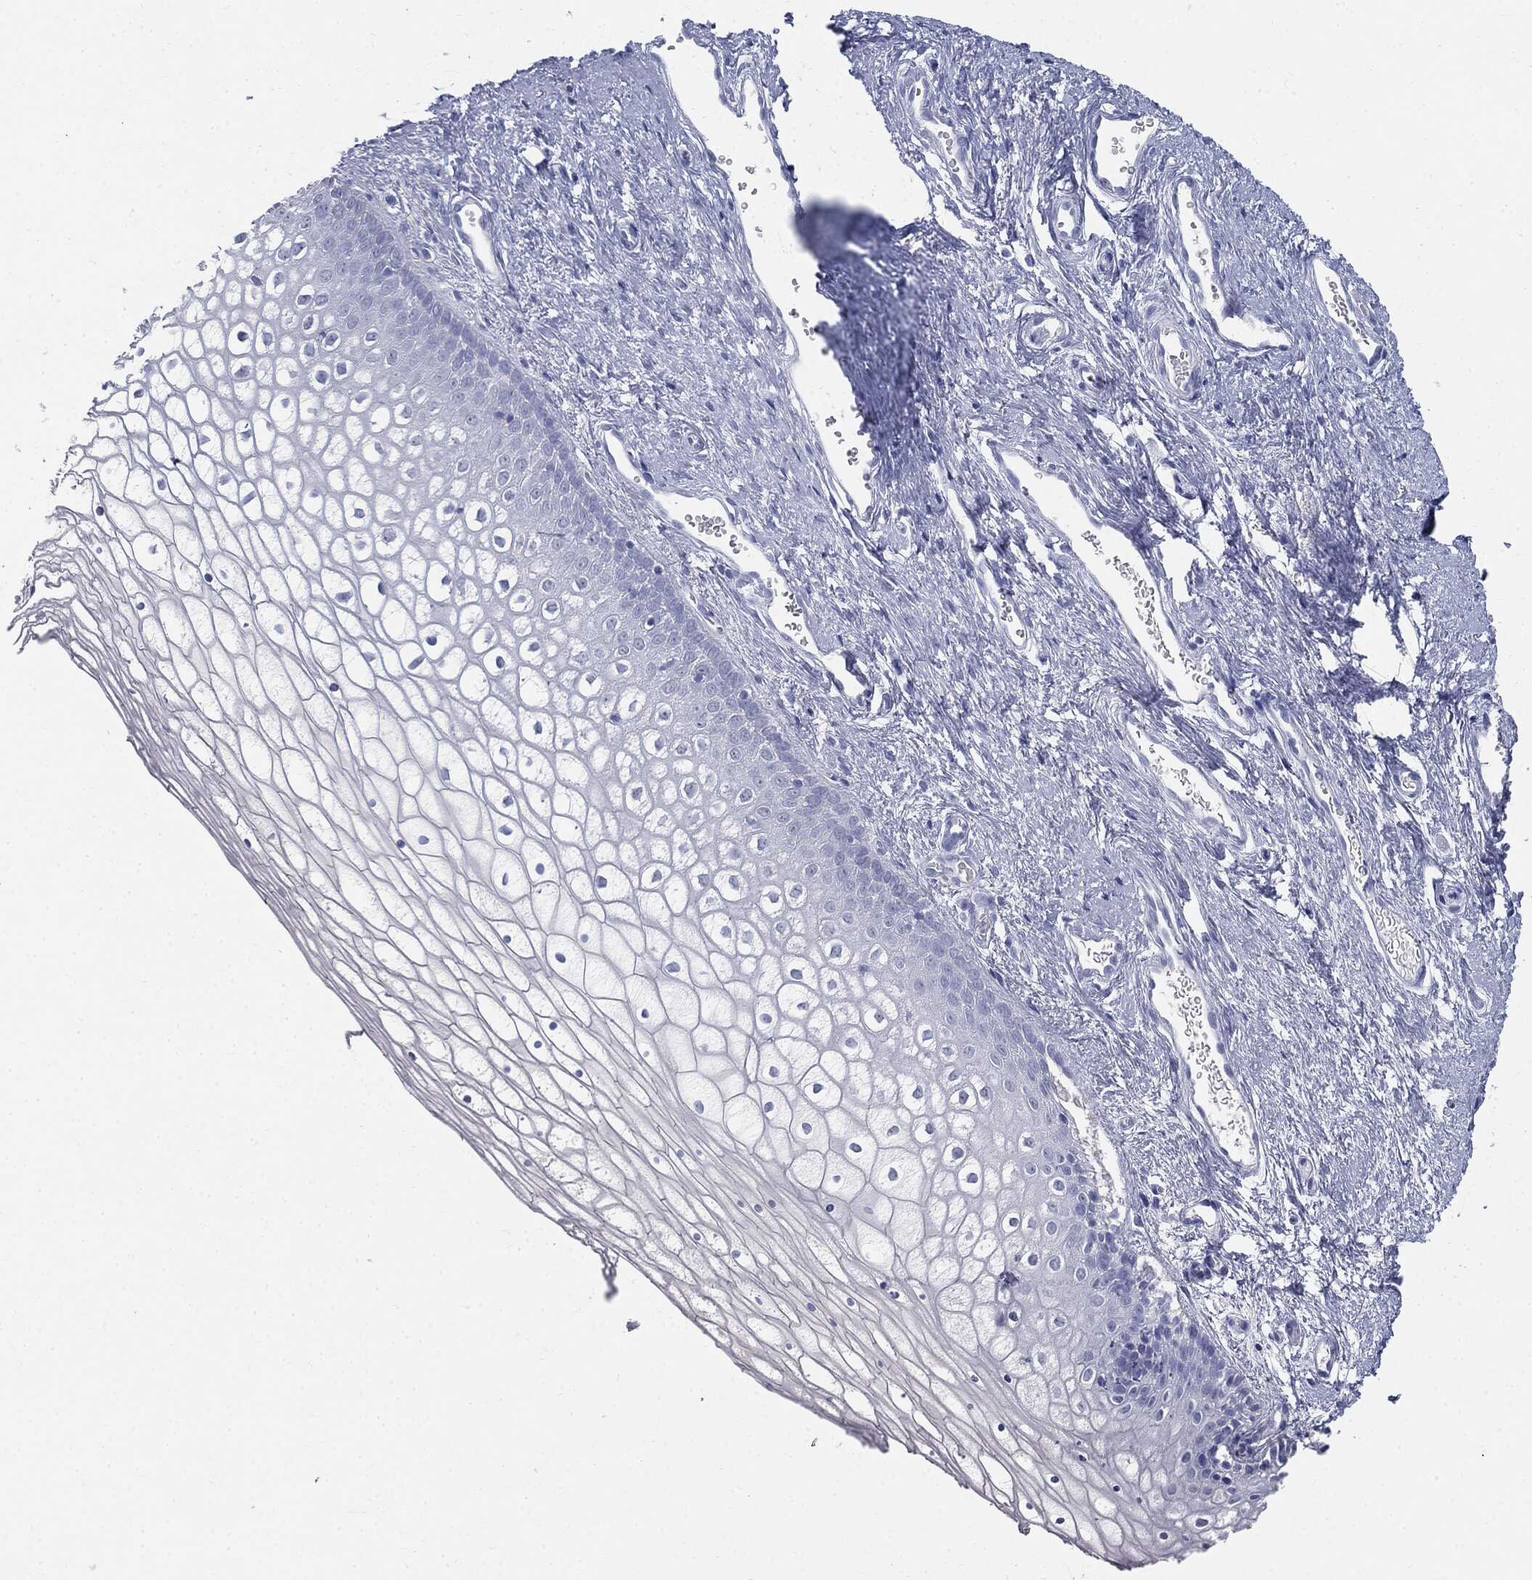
{"staining": {"intensity": "negative", "quantity": "none", "location": "none"}, "tissue": "vagina", "cell_type": "Squamous epithelial cells", "image_type": "normal", "snomed": [{"axis": "morphology", "description": "Normal tissue, NOS"}, {"axis": "topography", "description": "Vagina"}], "caption": "A micrograph of human vagina is negative for staining in squamous epithelial cells. Nuclei are stained in blue.", "gene": "CUZD1", "patient": {"sex": "female", "age": 32}}